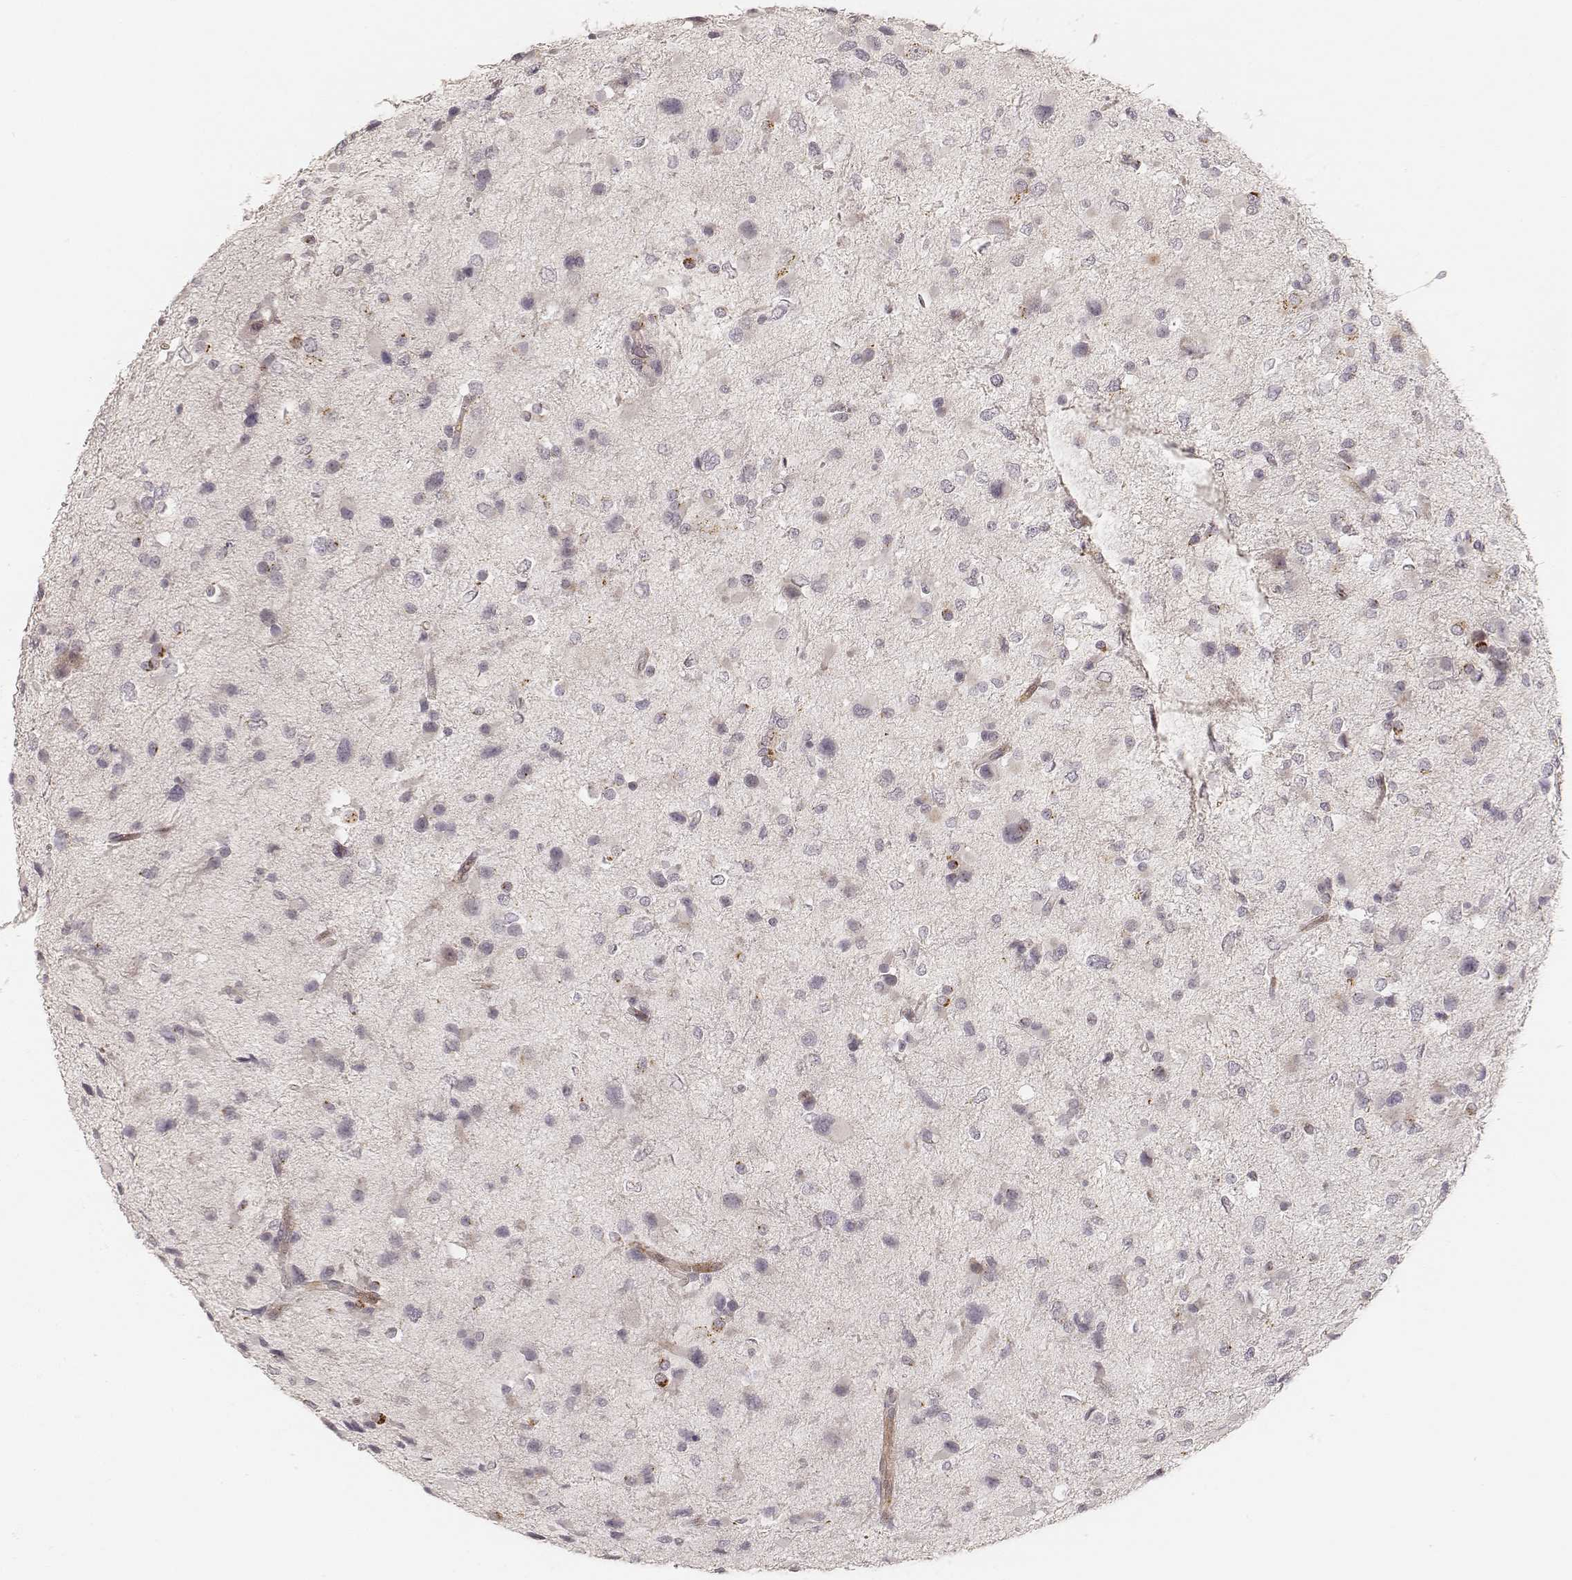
{"staining": {"intensity": "moderate", "quantity": "<25%", "location": "cytoplasmic/membranous"}, "tissue": "glioma", "cell_type": "Tumor cells", "image_type": "cancer", "snomed": [{"axis": "morphology", "description": "Glioma, malignant, Low grade"}, {"axis": "topography", "description": "Brain"}], "caption": "Malignant glioma (low-grade) stained with DAB IHC demonstrates low levels of moderate cytoplasmic/membranous positivity in about <25% of tumor cells.", "gene": "GORASP2", "patient": {"sex": "female", "age": 32}}